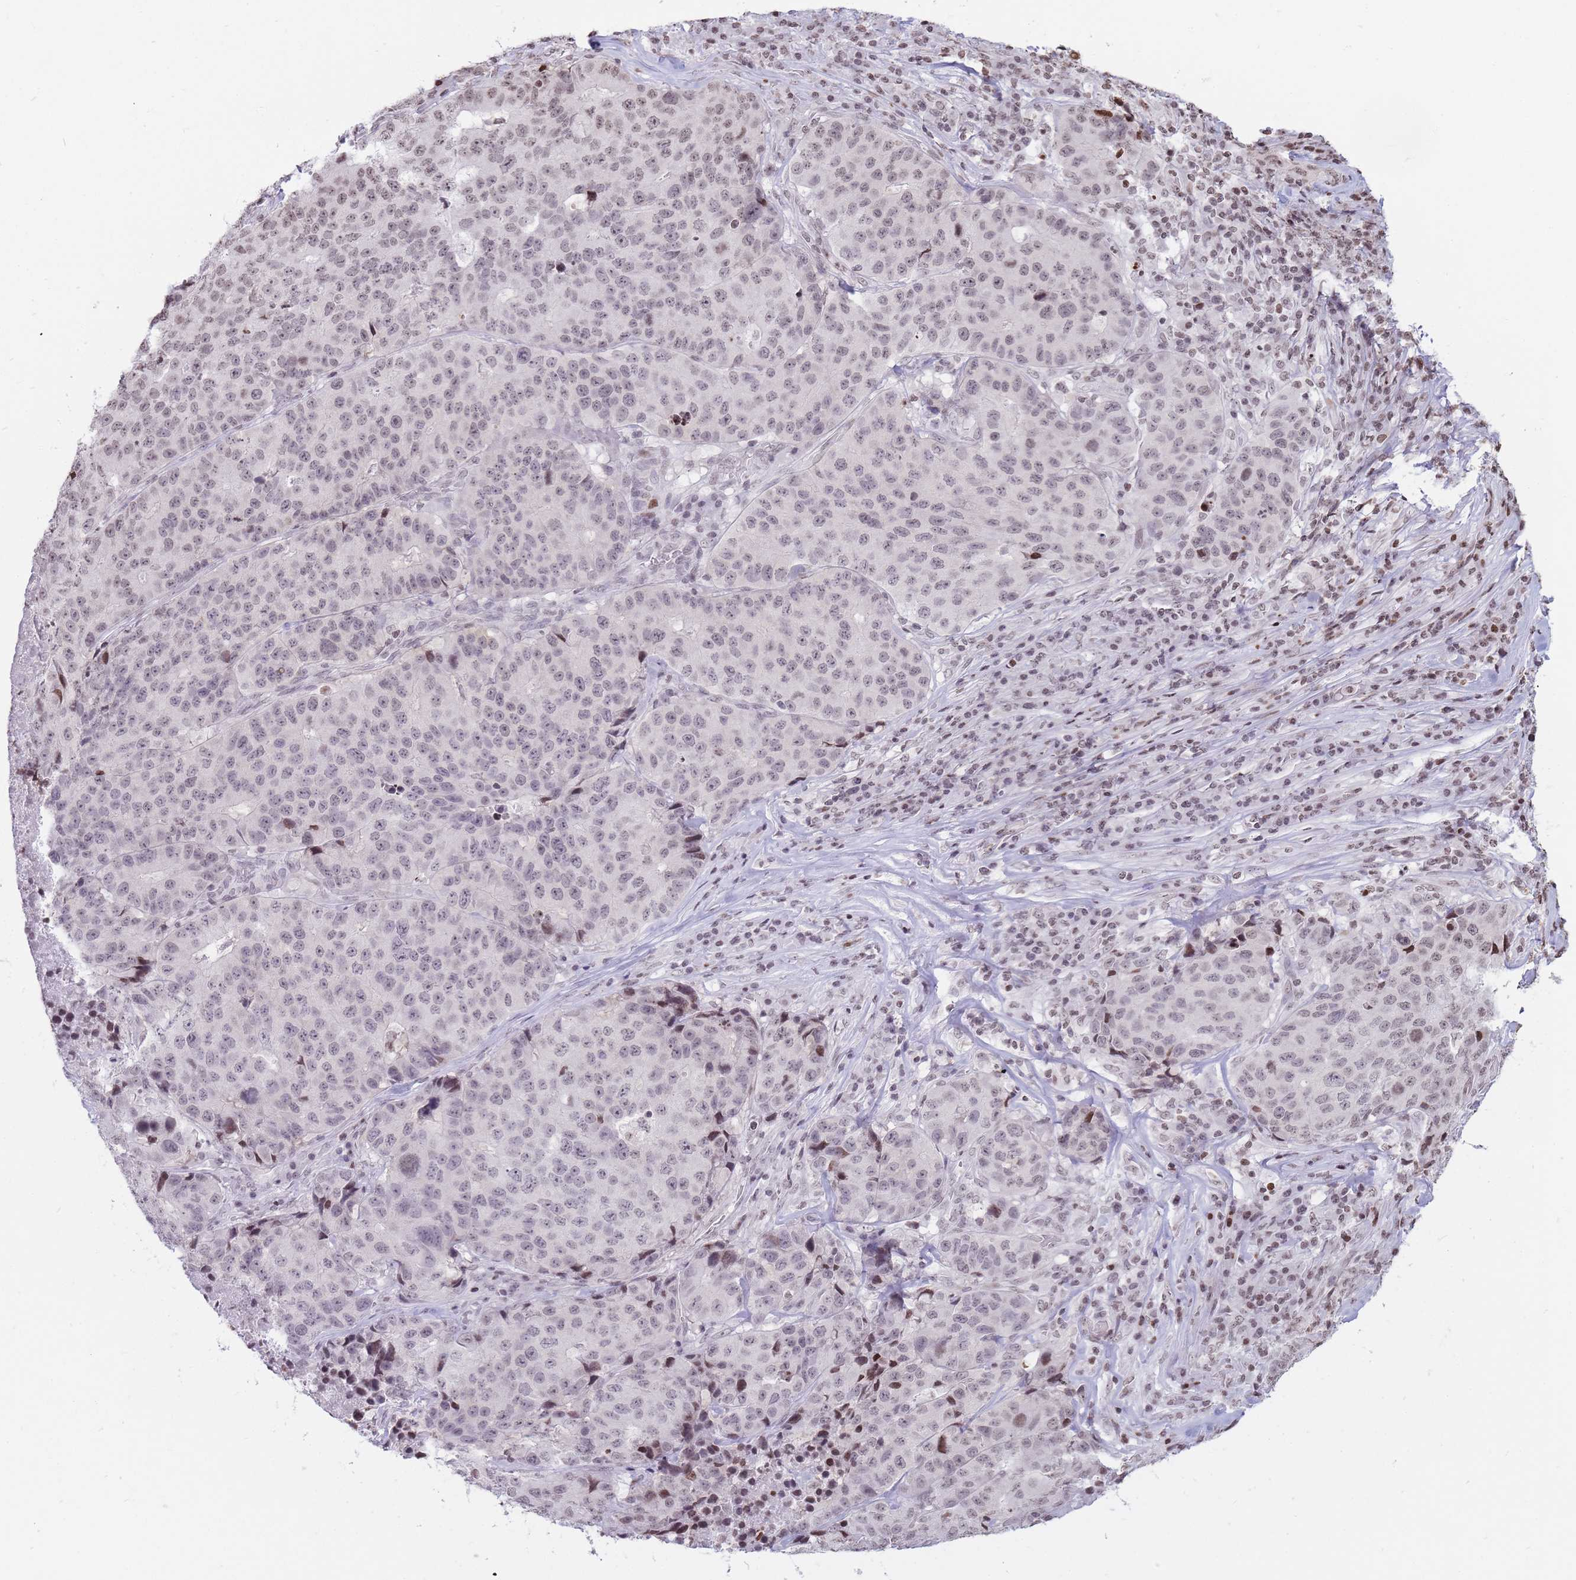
{"staining": {"intensity": "negative", "quantity": "none", "location": "none"}, "tissue": "stomach cancer", "cell_type": "Tumor cells", "image_type": "cancer", "snomed": [{"axis": "morphology", "description": "Adenocarcinoma, NOS"}, {"axis": "topography", "description": "Stomach"}], "caption": "IHC photomicrograph of neoplastic tissue: stomach adenocarcinoma stained with DAB (3,3'-diaminobenzidine) demonstrates no significant protein staining in tumor cells.", "gene": "SHISAL1", "patient": {"sex": "male", "age": 71}}